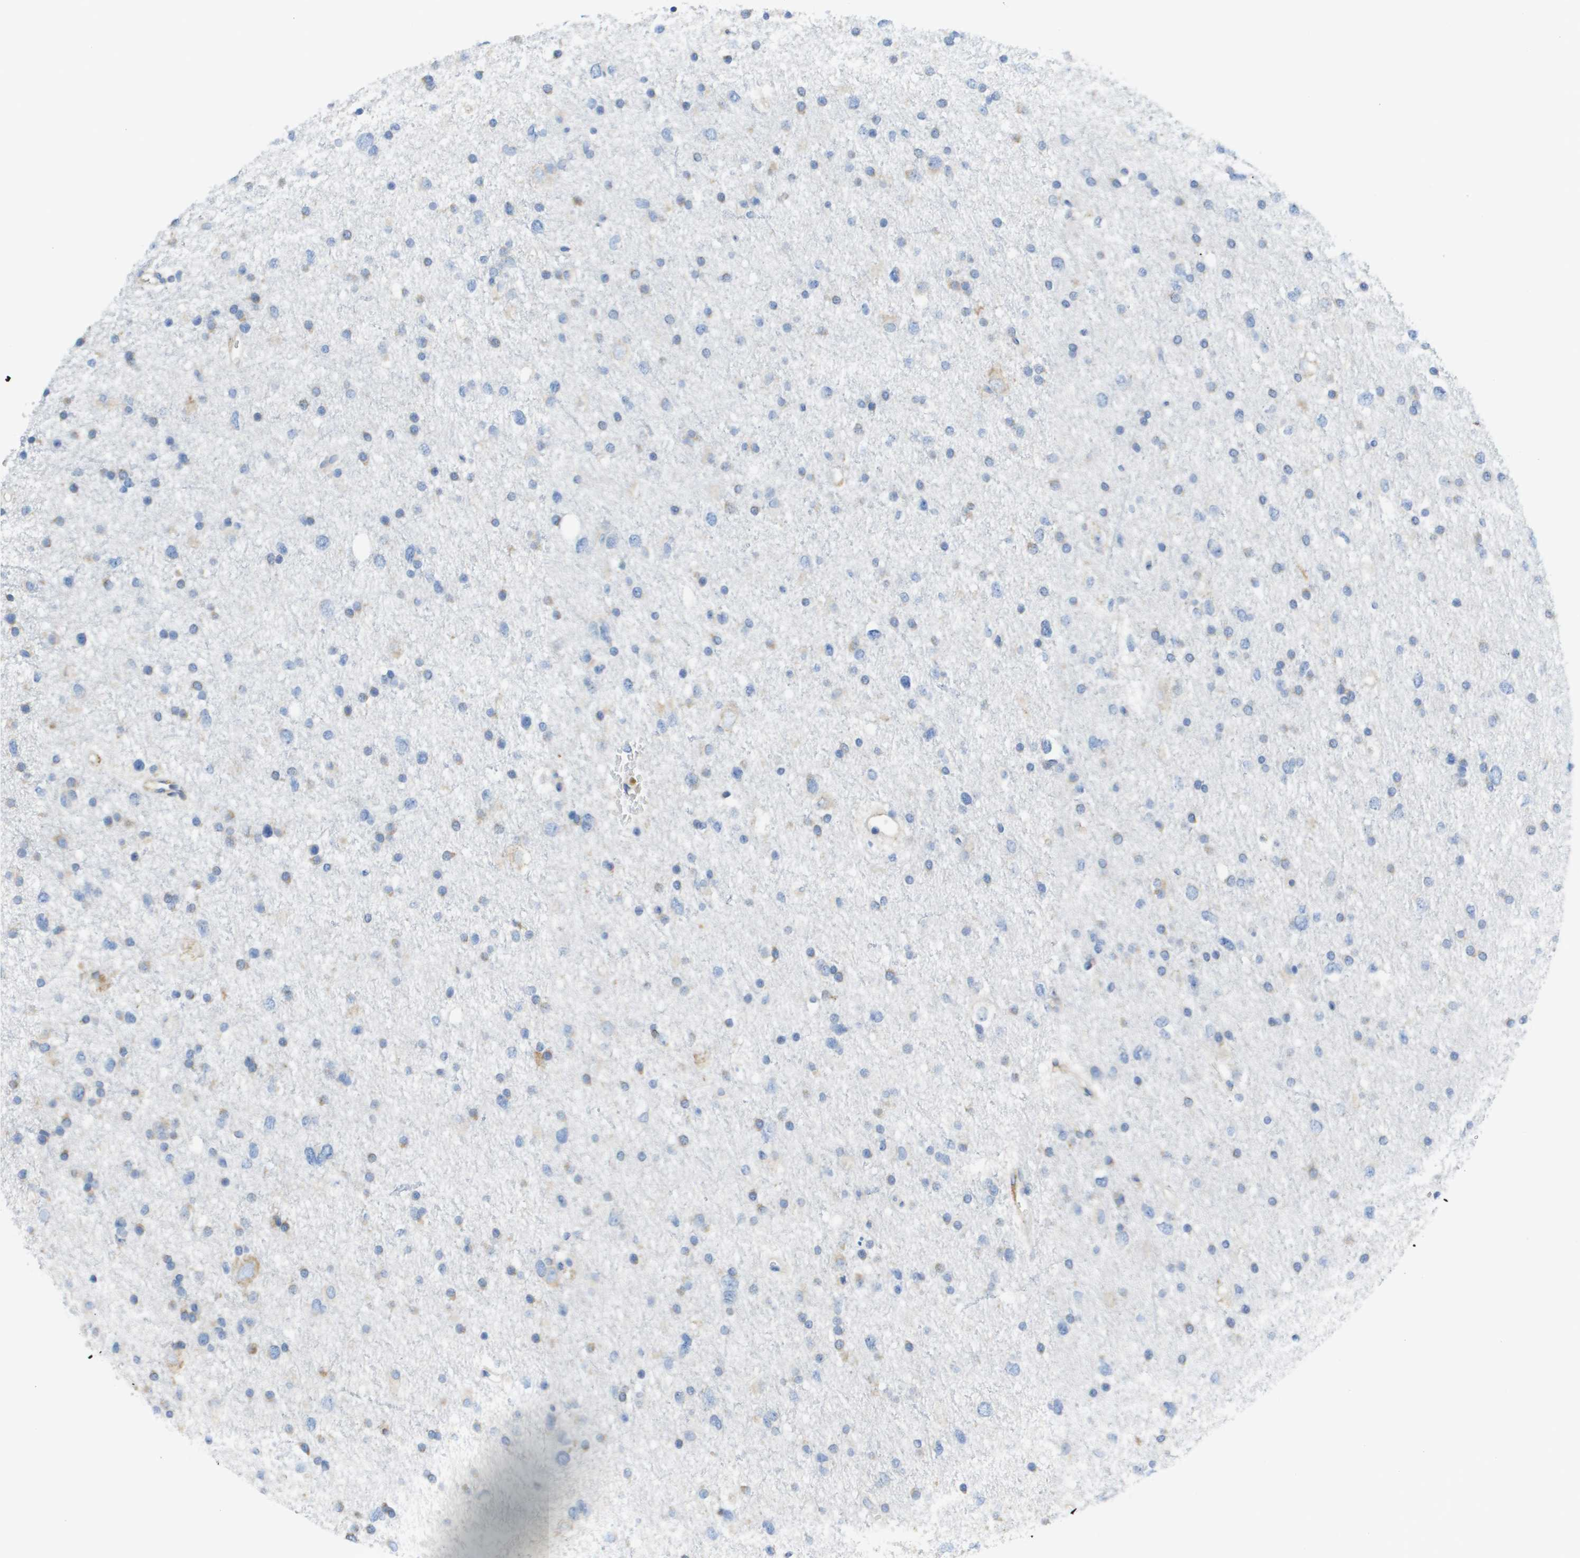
{"staining": {"intensity": "negative", "quantity": "none", "location": "none"}, "tissue": "glioma", "cell_type": "Tumor cells", "image_type": "cancer", "snomed": [{"axis": "morphology", "description": "Glioma, malignant, Low grade"}, {"axis": "topography", "description": "Brain"}], "caption": "High power microscopy image of an immunohistochemistry photomicrograph of malignant low-grade glioma, revealing no significant positivity in tumor cells.", "gene": "SDR42E1", "patient": {"sex": "female", "age": 37}}